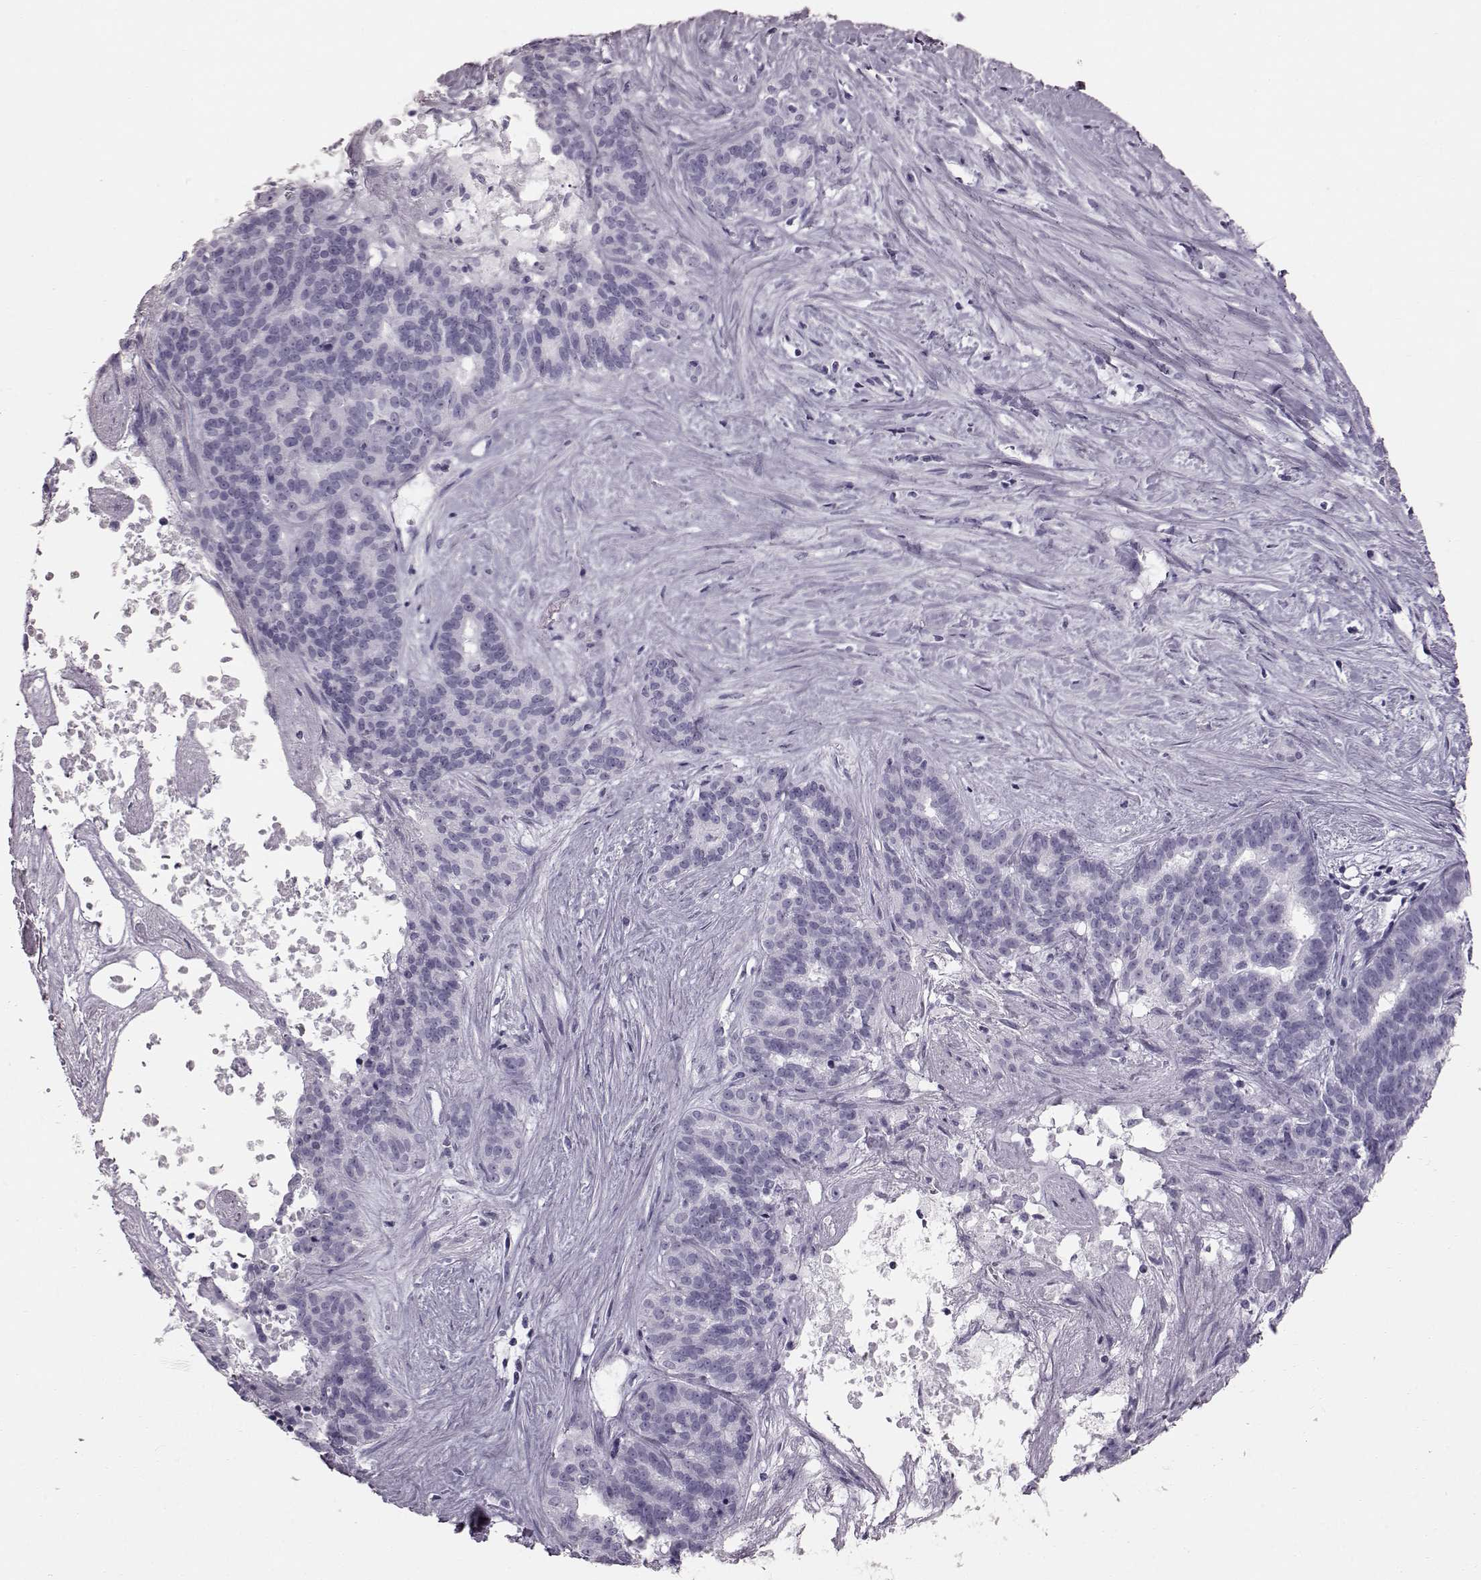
{"staining": {"intensity": "negative", "quantity": "none", "location": "none"}, "tissue": "liver cancer", "cell_type": "Tumor cells", "image_type": "cancer", "snomed": [{"axis": "morphology", "description": "Cholangiocarcinoma"}, {"axis": "topography", "description": "Liver"}], "caption": "Immunohistochemistry of liver cancer exhibits no expression in tumor cells.", "gene": "TCHHL1", "patient": {"sex": "female", "age": 47}}